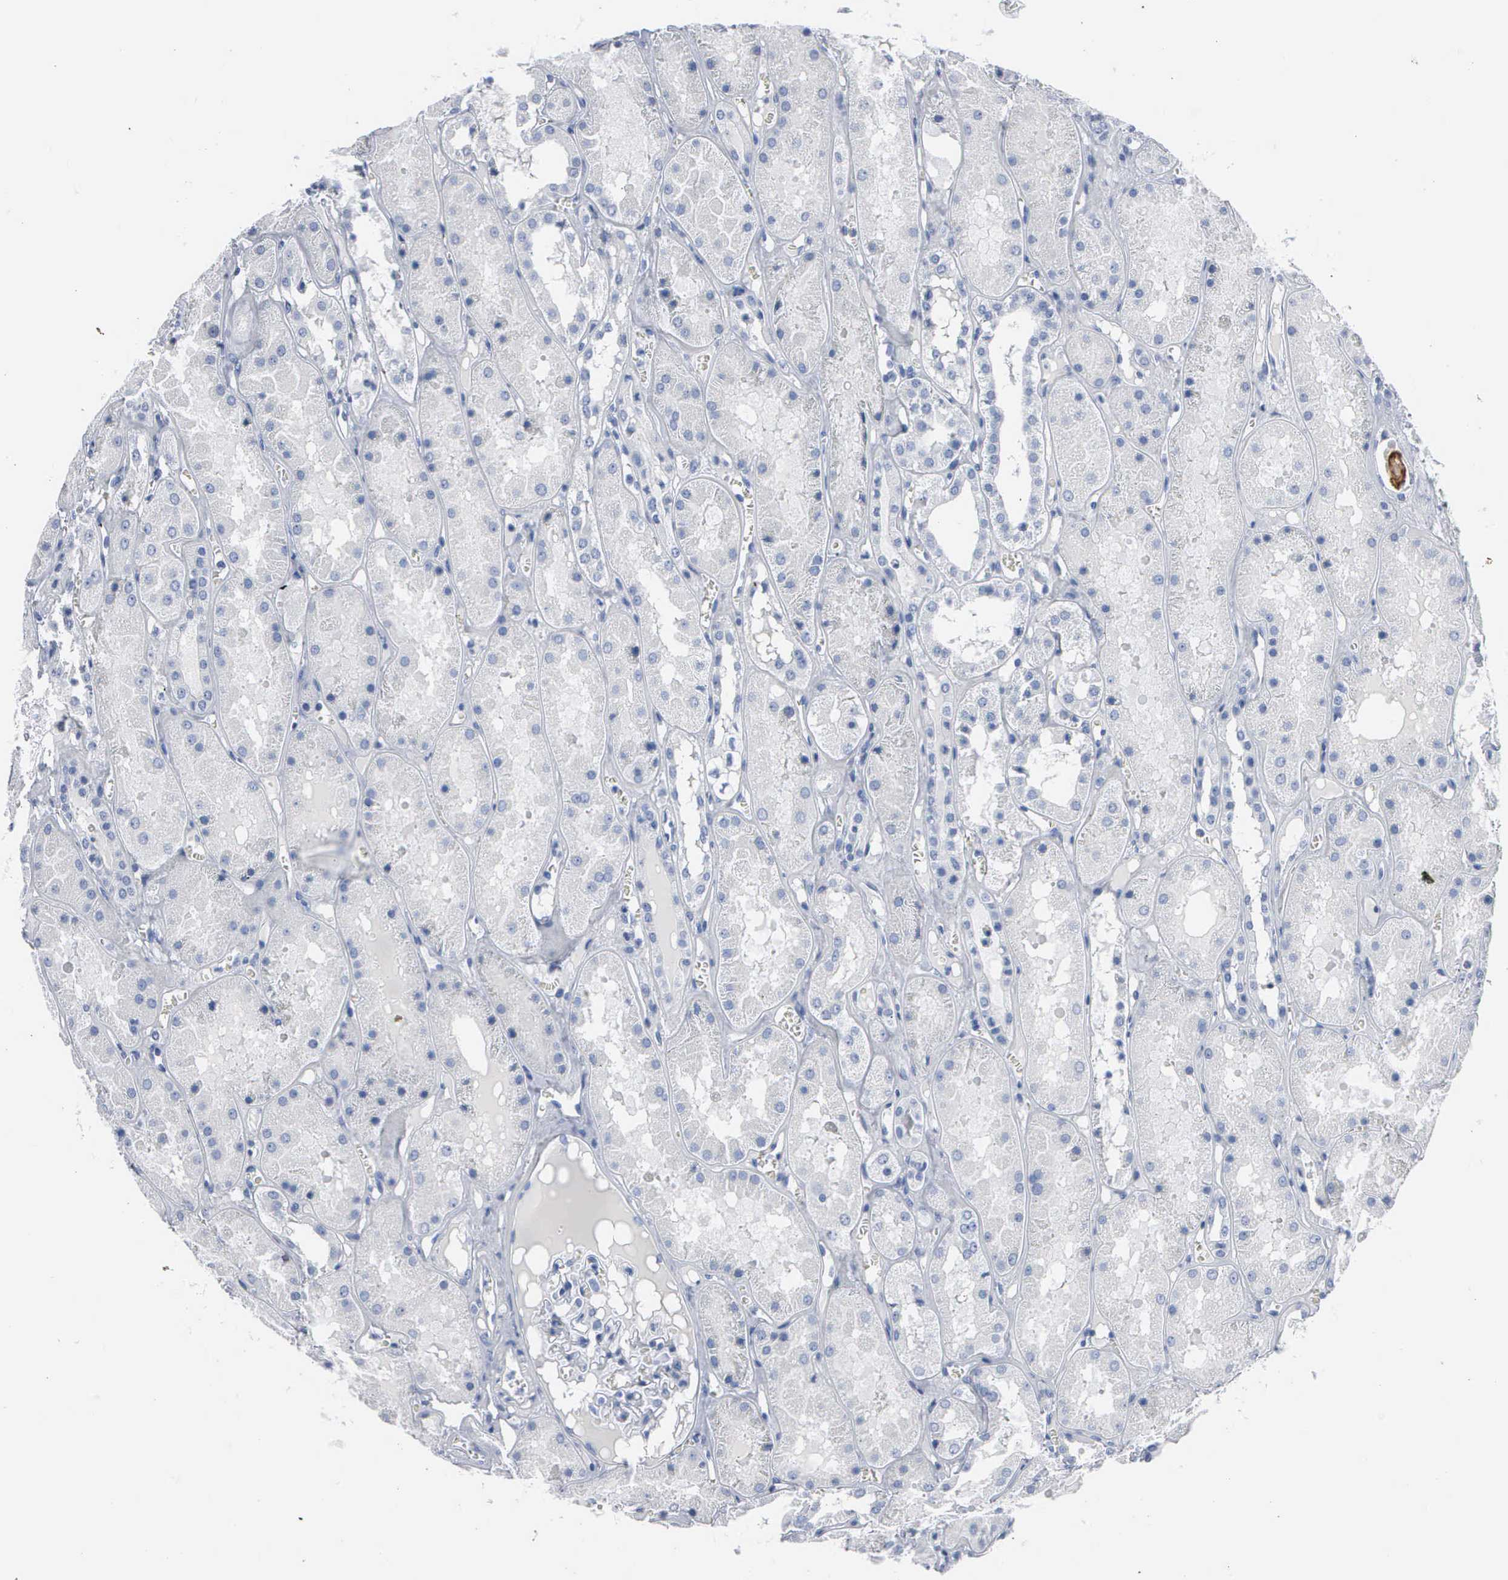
{"staining": {"intensity": "negative", "quantity": "none", "location": "none"}, "tissue": "kidney", "cell_type": "Cells in glomeruli", "image_type": "normal", "snomed": [{"axis": "morphology", "description": "Normal tissue, NOS"}, {"axis": "topography", "description": "Kidney"}], "caption": "Kidney was stained to show a protein in brown. There is no significant staining in cells in glomeruli. Nuclei are stained in blue.", "gene": "DMD", "patient": {"sex": "male", "age": 36}}